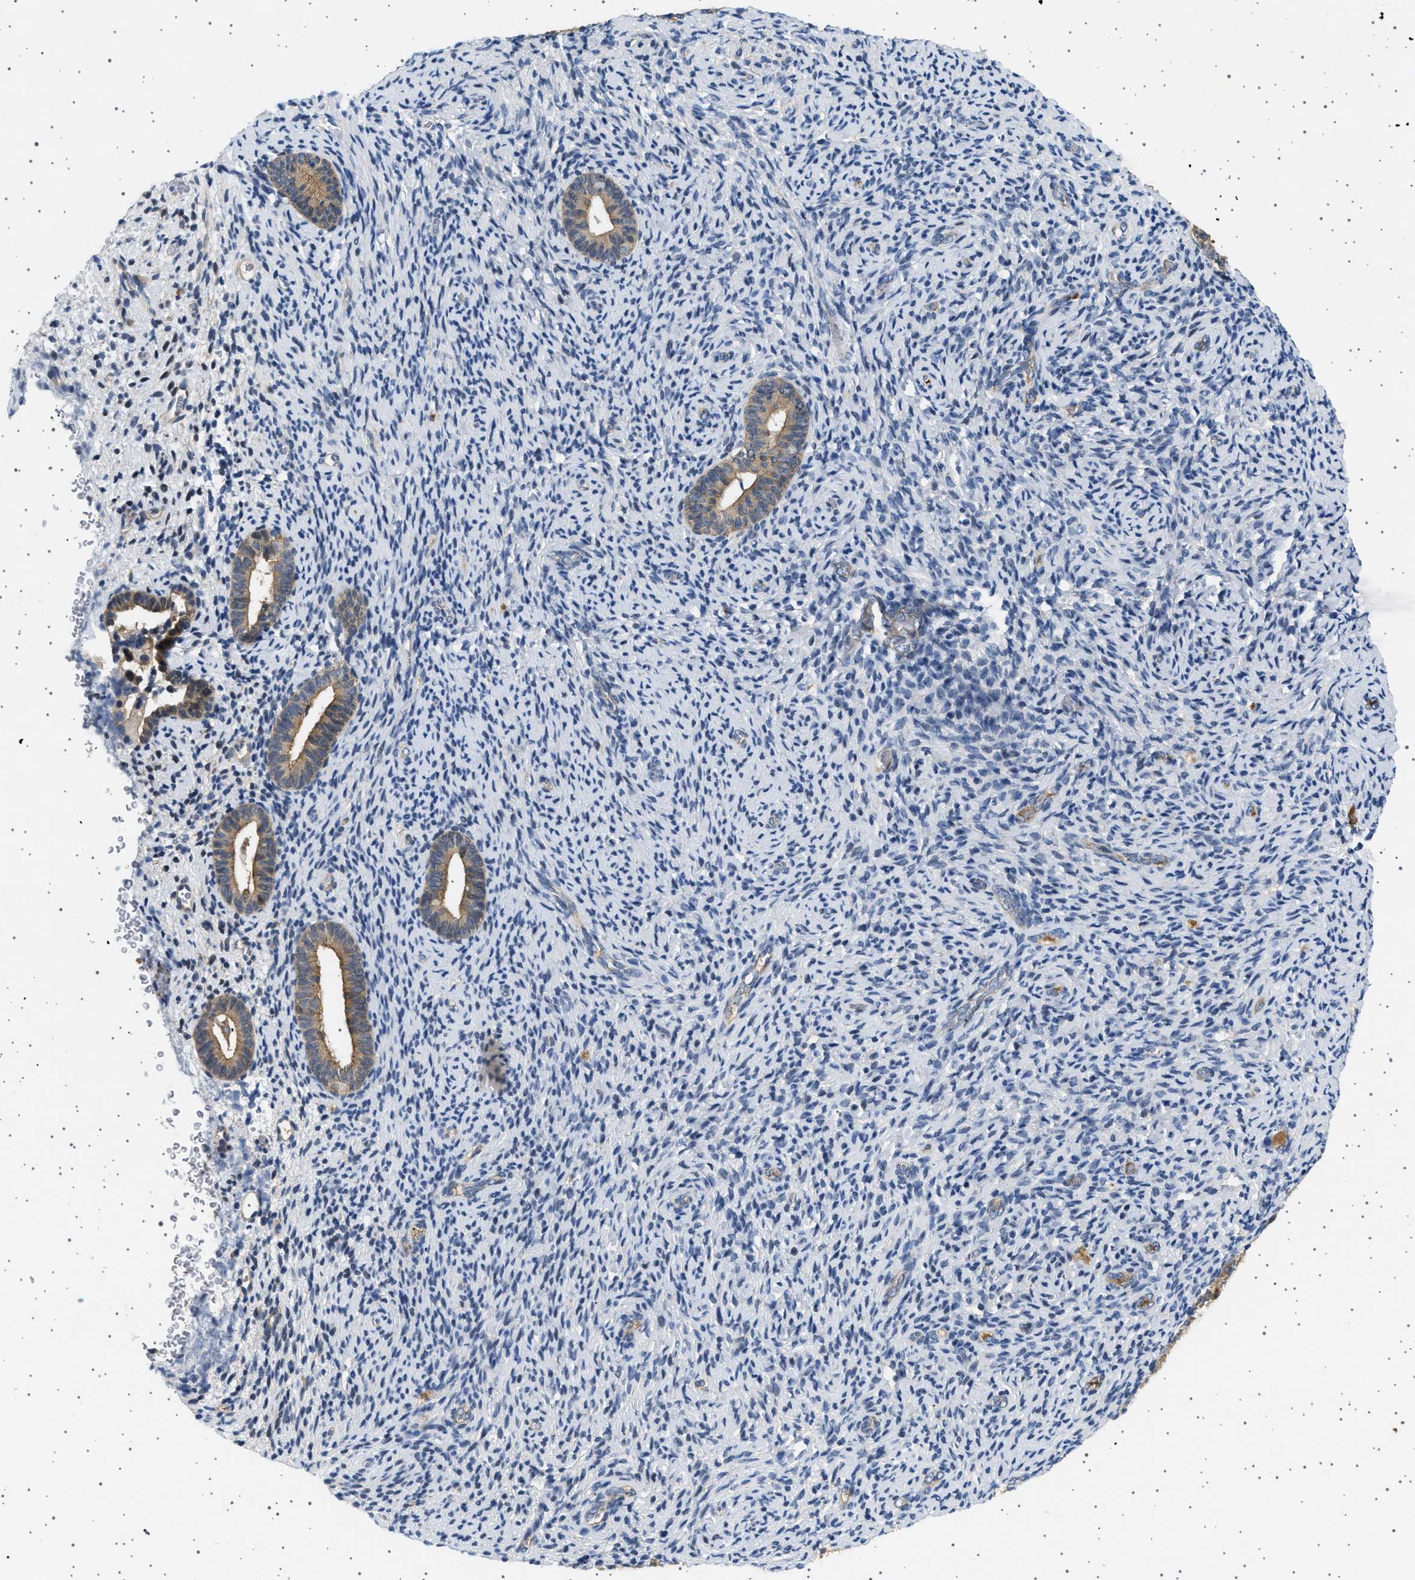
{"staining": {"intensity": "weak", "quantity": "25%-75%", "location": "cytoplasmic/membranous"}, "tissue": "endometrium", "cell_type": "Cells in endometrial stroma", "image_type": "normal", "snomed": [{"axis": "morphology", "description": "Normal tissue, NOS"}, {"axis": "topography", "description": "Endometrium"}], "caption": "Endometrium stained with immunohistochemistry (IHC) demonstrates weak cytoplasmic/membranous positivity in about 25%-75% of cells in endometrial stroma. The staining is performed using DAB (3,3'-diaminobenzidine) brown chromogen to label protein expression. The nuclei are counter-stained blue using hematoxylin.", "gene": "PLPP6", "patient": {"sex": "female", "age": 51}}